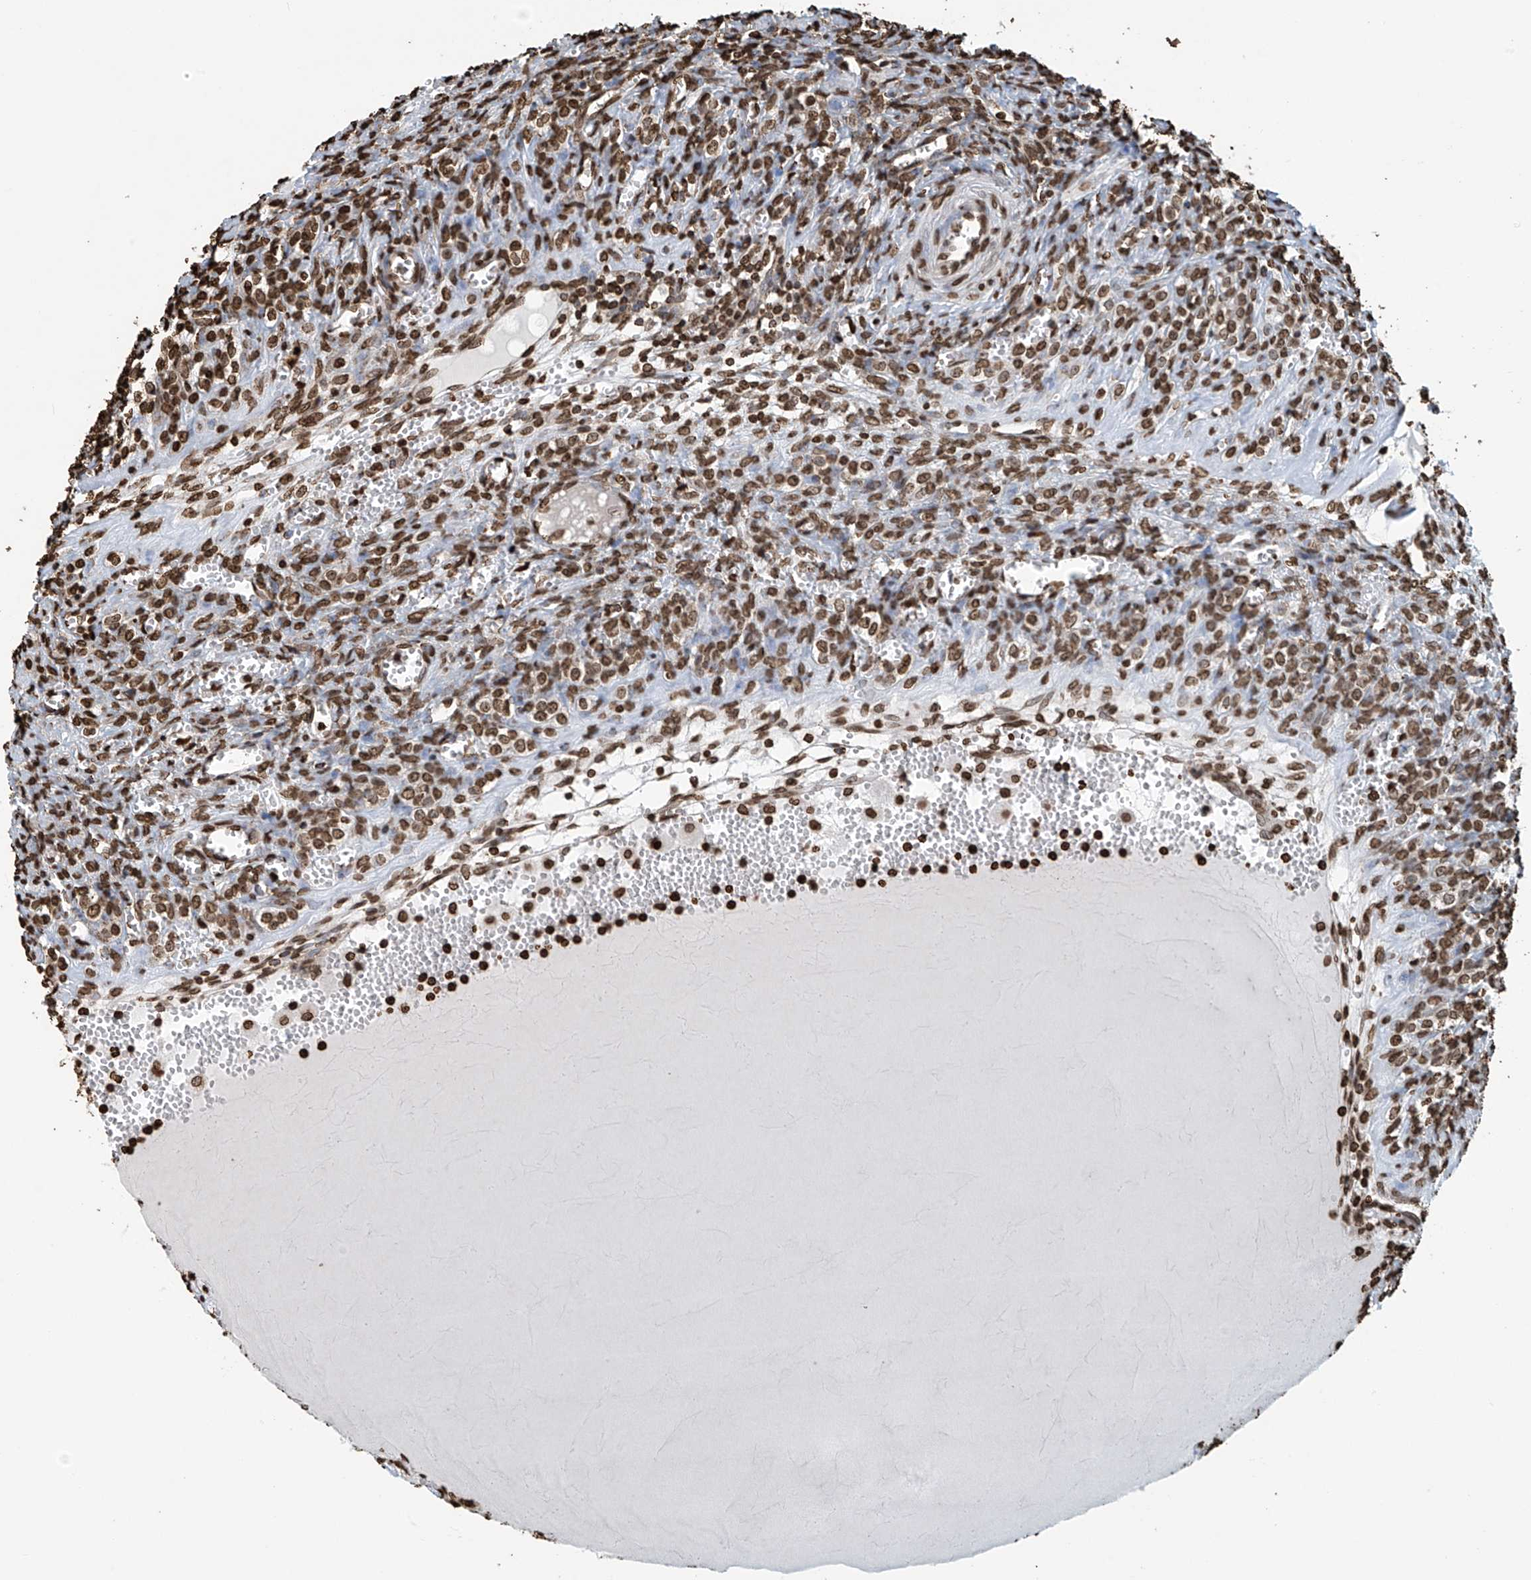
{"staining": {"intensity": "moderate", "quantity": ">75%", "location": "nuclear"}, "tissue": "ovary", "cell_type": "Ovarian stroma cells", "image_type": "normal", "snomed": [{"axis": "morphology", "description": "Normal tissue, NOS"}, {"axis": "topography", "description": "Ovary"}], "caption": "Protein staining of normal ovary demonstrates moderate nuclear expression in about >75% of ovarian stroma cells.", "gene": "DPPA2", "patient": {"sex": "female", "age": 41}}